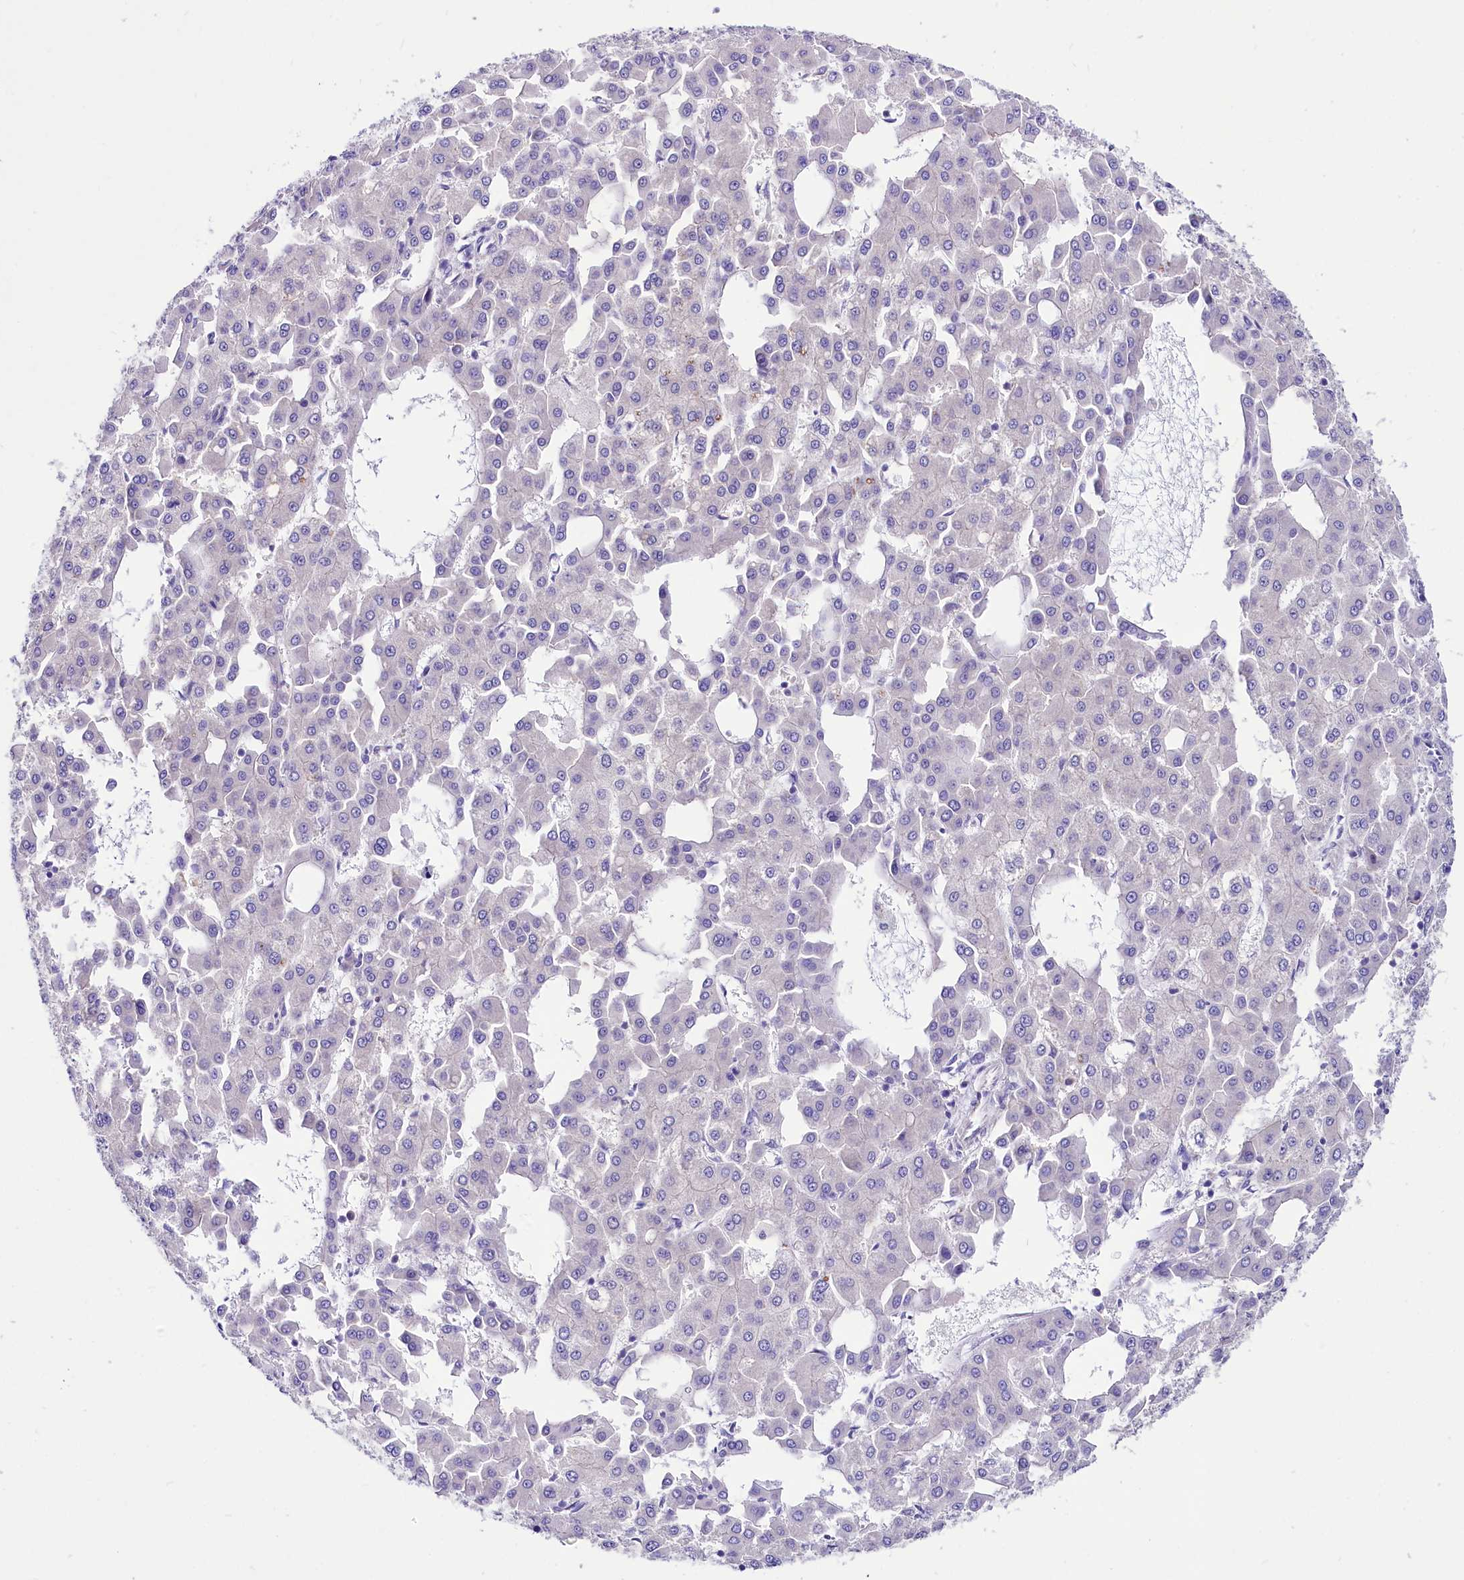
{"staining": {"intensity": "negative", "quantity": "none", "location": "none"}, "tissue": "liver cancer", "cell_type": "Tumor cells", "image_type": "cancer", "snomed": [{"axis": "morphology", "description": "Carcinoma, Hepatocellular, NOS"}, {"axis": "topography", "description": "Liver"}], "caption": "A high-resolution histopathology image shows IHC staining of liver hepatocellular carcinoma, which reveals no significant positivity in tumor cells.", "gene": "ABHD5", "patient": {"sex": "male", "age": 47}}